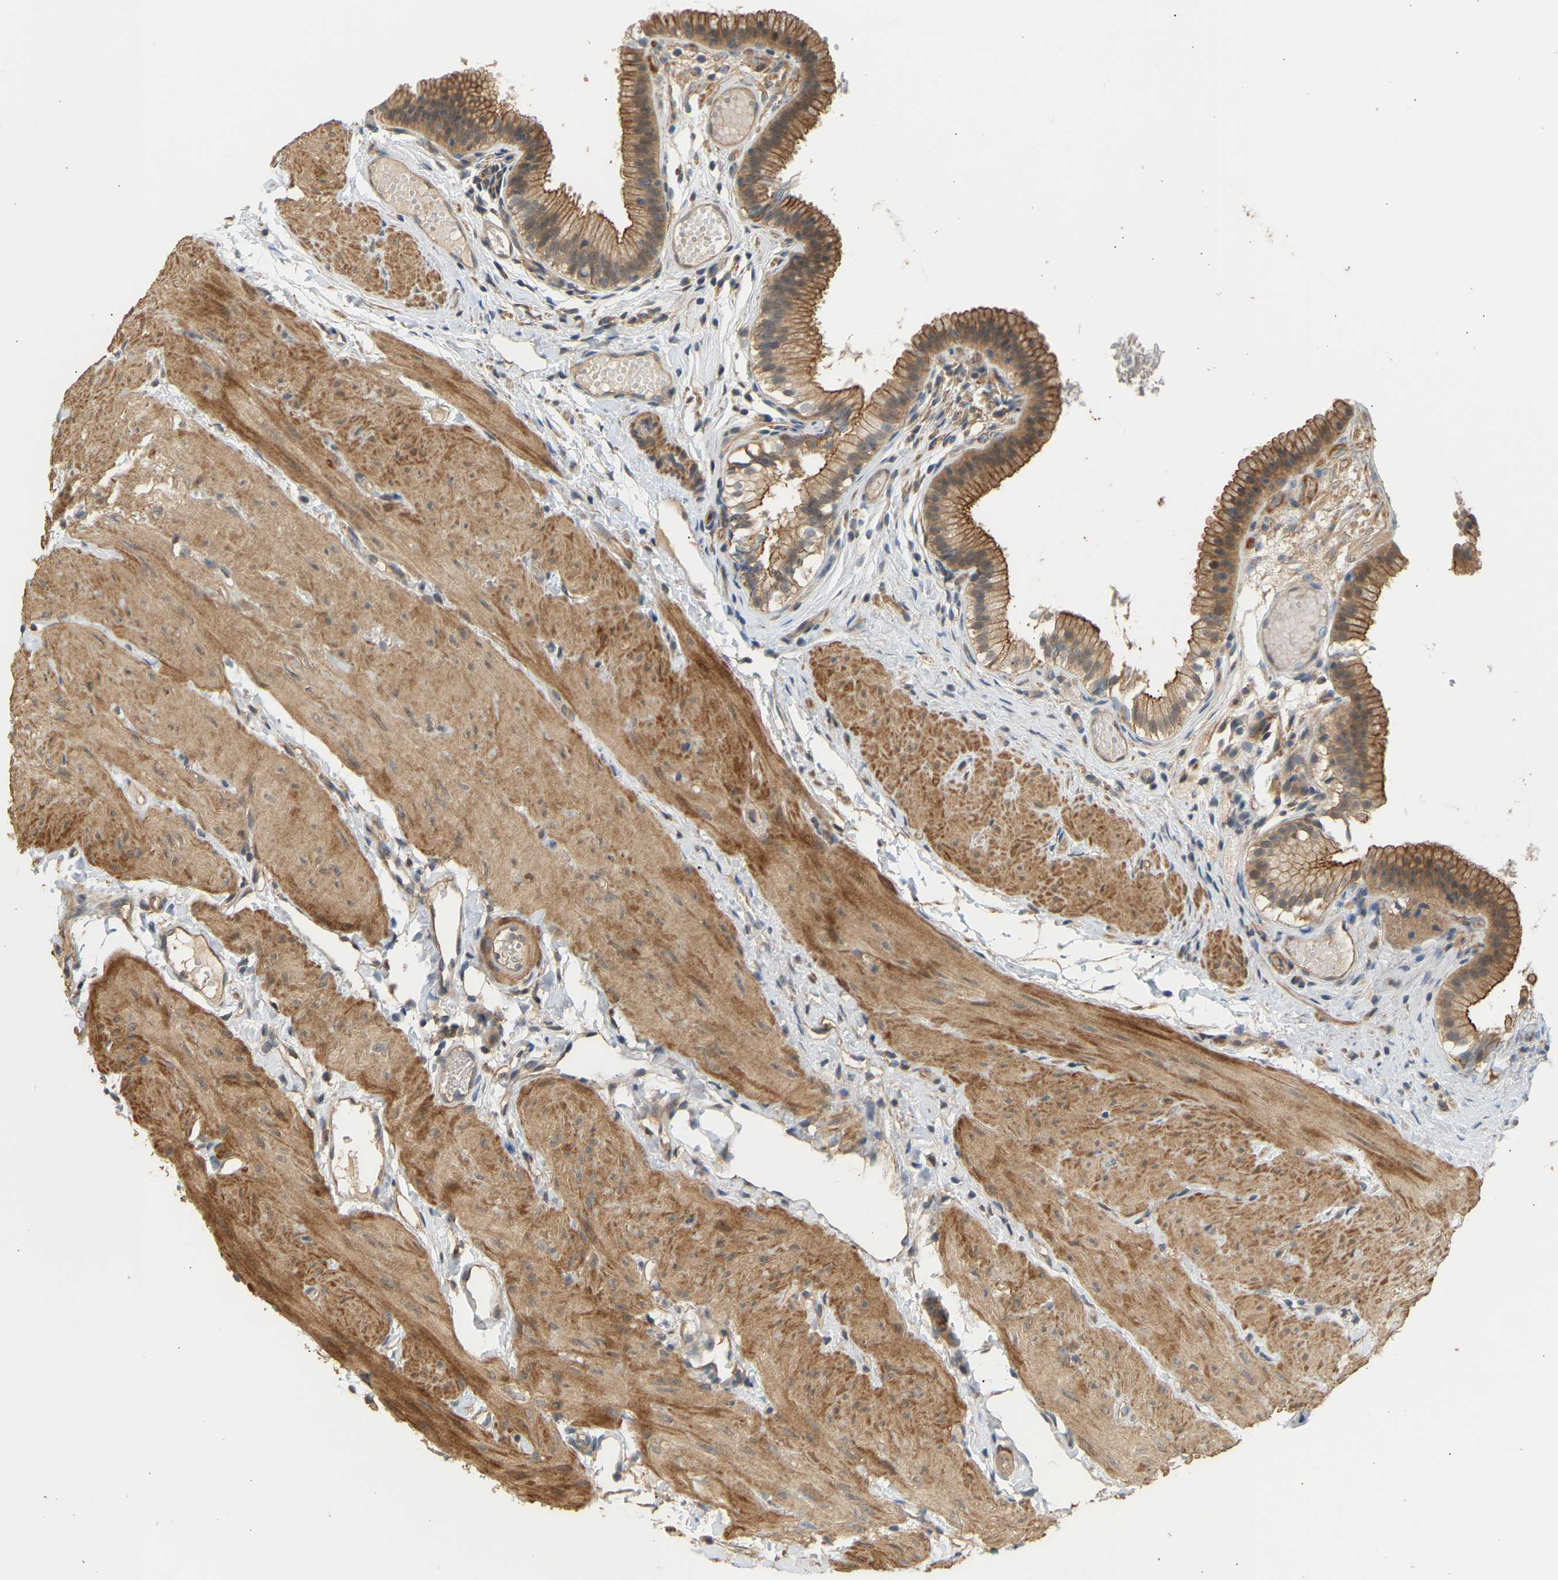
{"staining": {"intensity": "strong", "quantity": ">75%", "location": "cytoplasmic/membranous"}, "tissue": "gallbladder", "cell_type": "Glandular cells", "image_type": "normal", "snomed": [{"axis": "morphology", "description": "Normal tissue, NOS"}, {"axis": "topography", "description": "Gallbladder"}], "caption": "Strong cytoplasmic/membranous protein staining is appreciated in about >75% of glandular cells in gallbladder.", "gene": "RGL1", "patient": {"sex": "female", "age": 26}}